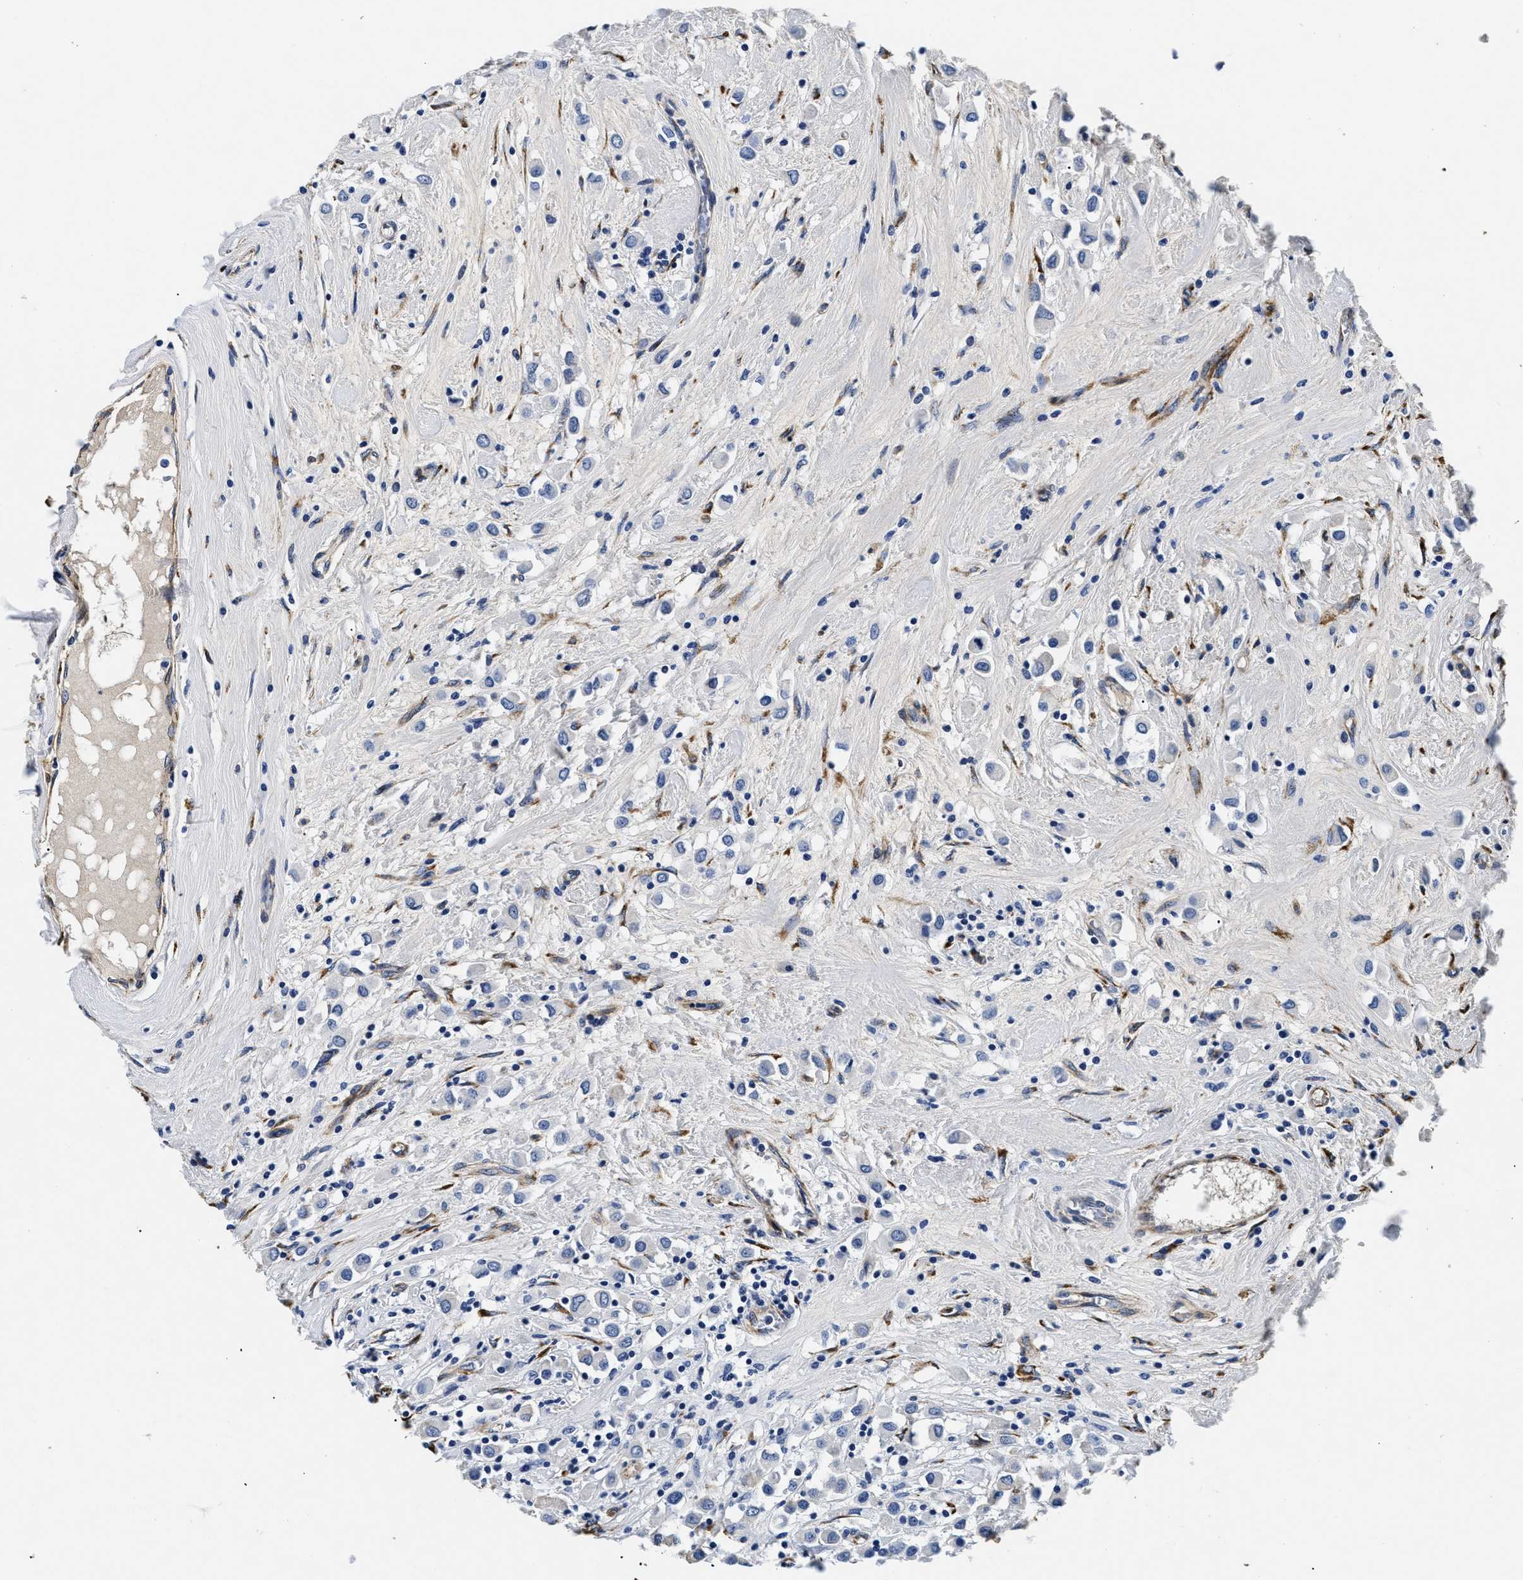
{"staining": {"intensity": "negative", "quantity": "none", "location": "none"}, "tissue": "breast cancer", "cell_type": "Tumor cells", "image_type": "cancer", "snomed": [{"axis": "morphology", "description": "Duct carcinoma"}, {"axis": "topography", "description": "Breast"}], "caption": "High magnification brightfield microscopy of breast cancer (invasive ductal carcinoma) stained with DAB (brown) and counterstained with hematoxylin (blue): tumor cells show no significant positivity.", "gene": "LAMA3", "patient": {"sex": "female", "age": 61}}